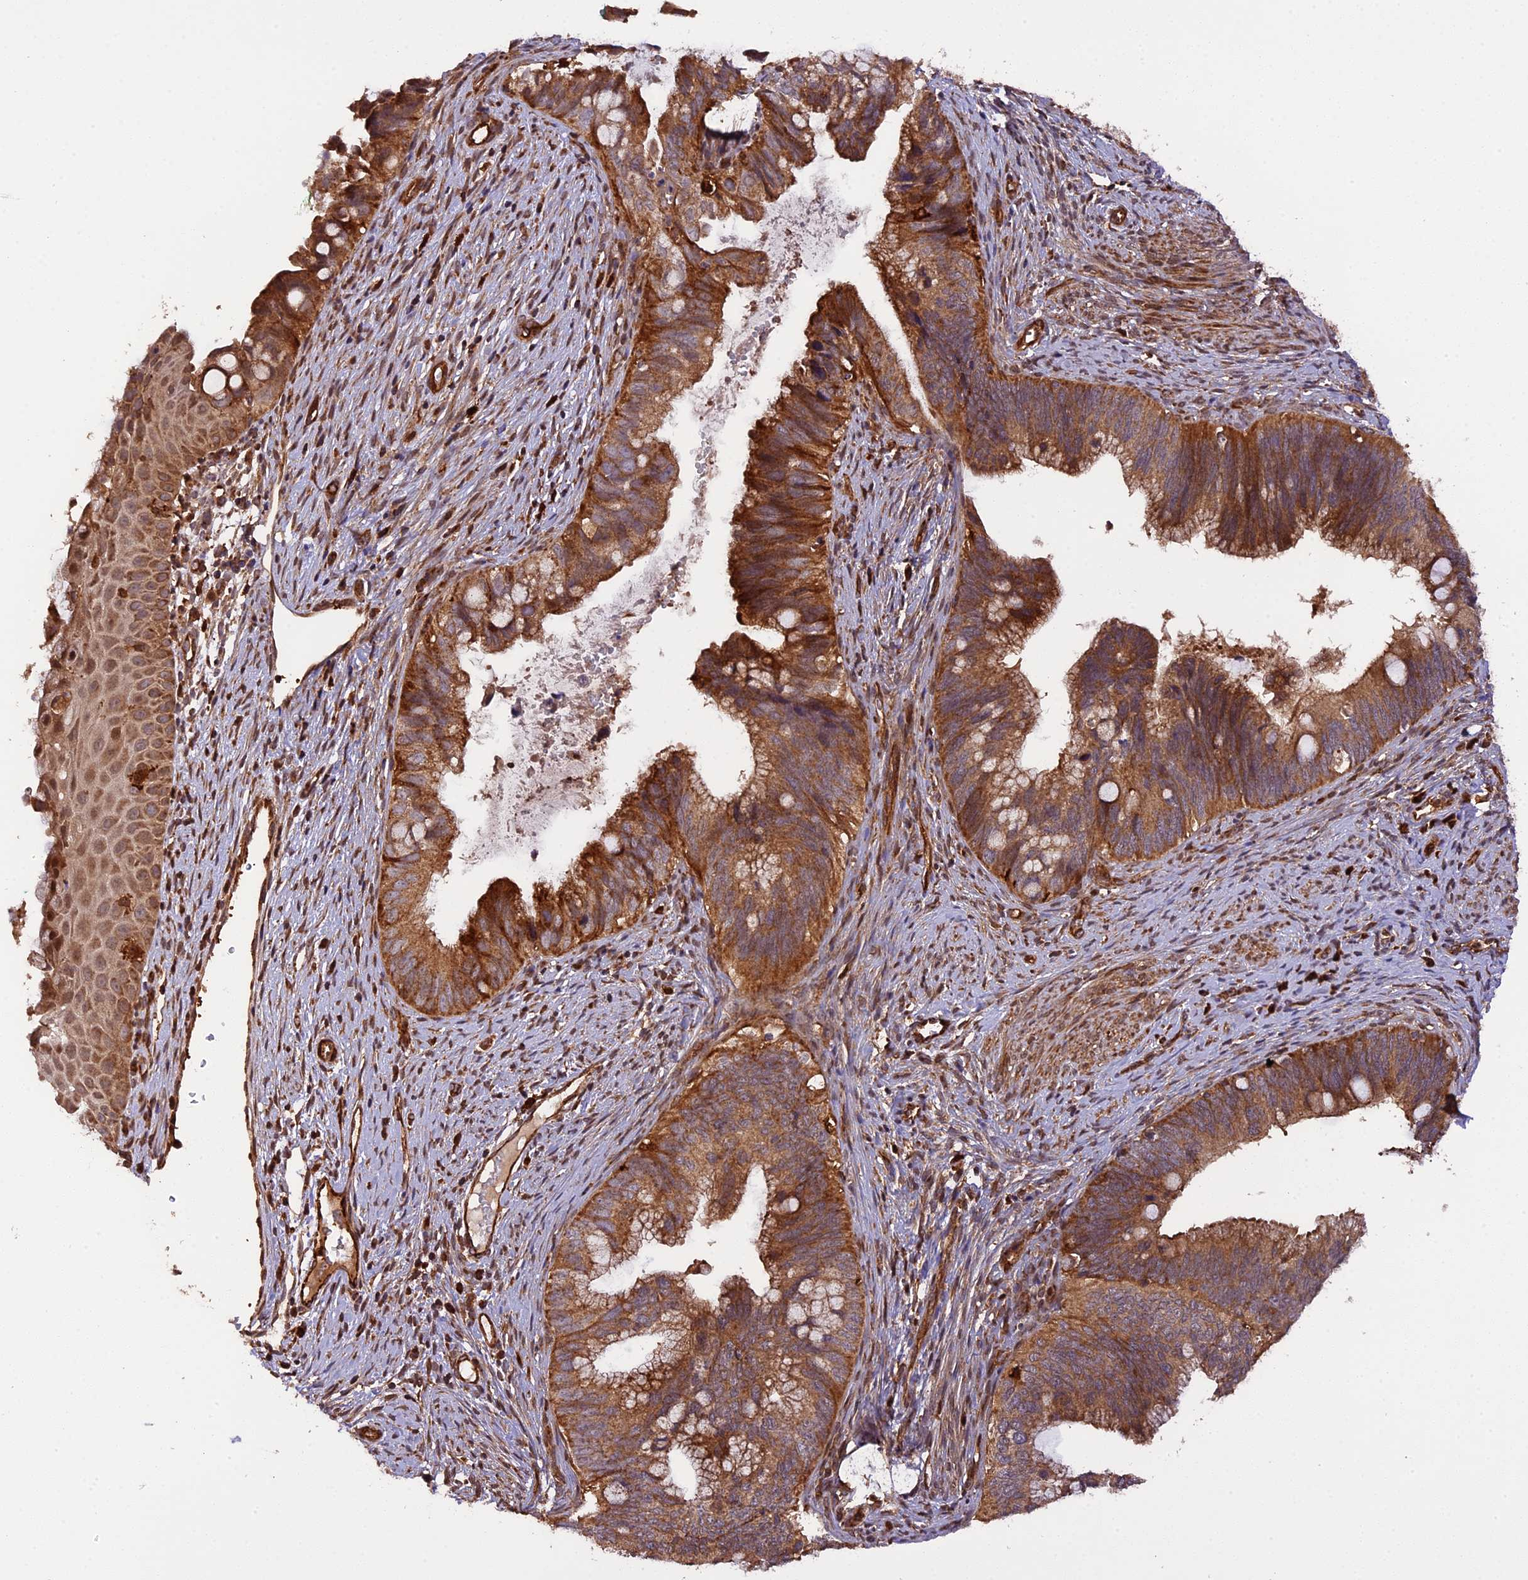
{"staining": {"intensity": "moderate", "quantity": ">75%", "location": "cytoplasmic/membranous"}, "tissue": "cervical cancer", "cell_type": "Tumor cells", "image_type": "cancer", "snomed": [{"axis": "morphology", "description": "Adenocarcinoma, NOS"}, {"axis": "topography", "description": "Cervix"}], "caption": "Immunohistochemical staining of human cervical adenocarcinoma reveals medium levels of moderate cytoplasmic/membranous protein positivity in about >75% of tumor cells.", "gene": "HERPUD1", "patient": {"sex": "female", "age": 42}}